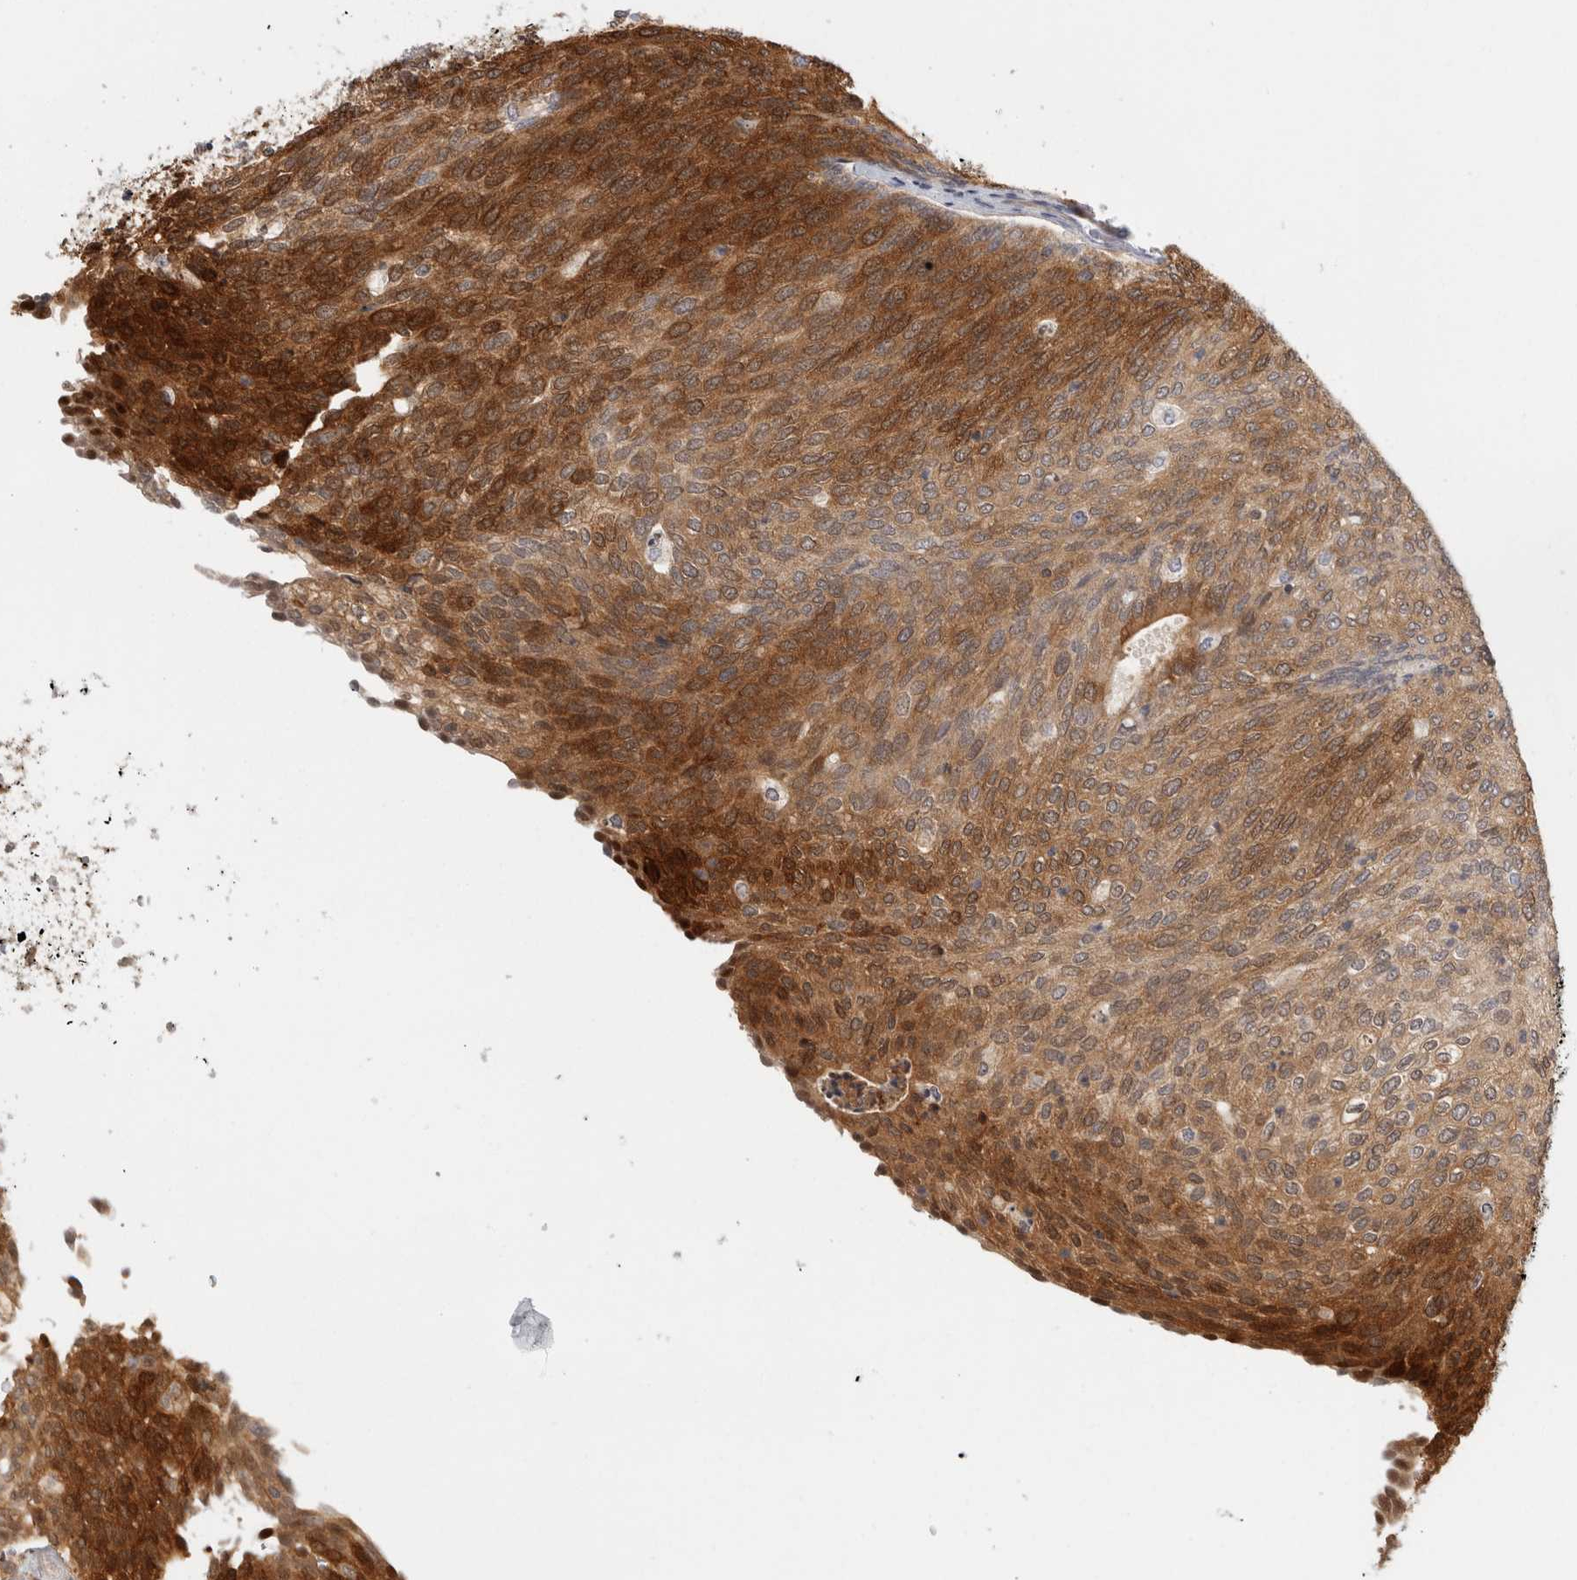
{"staining": {"intensity": "strong", "quantity": "<25%", "location": "cytoplasmic/membranous,nuclear"}, "tissue": "urothelial cancer", "cell_type": "Tumor cells", "image_type": "cancer", "snomed": [{"axis": "morphology", "description": "Urothelial carcinoma, Low grade"}, {"axis": "topography", "description": "Urinary bladder"}], "caption": "High-magnification brightfield microscopy of urothelial cancer stained with DAB (3,3'-diaminobenzidine) (brown) and counterstained with hematoxylin (blue). tumor cells exhibit strong cytoplasmic/membranous and nuclear positivity is present in about<25% of cells.", "gene": "ACAT2", "patient": {"sex": "female", "age": 79}}